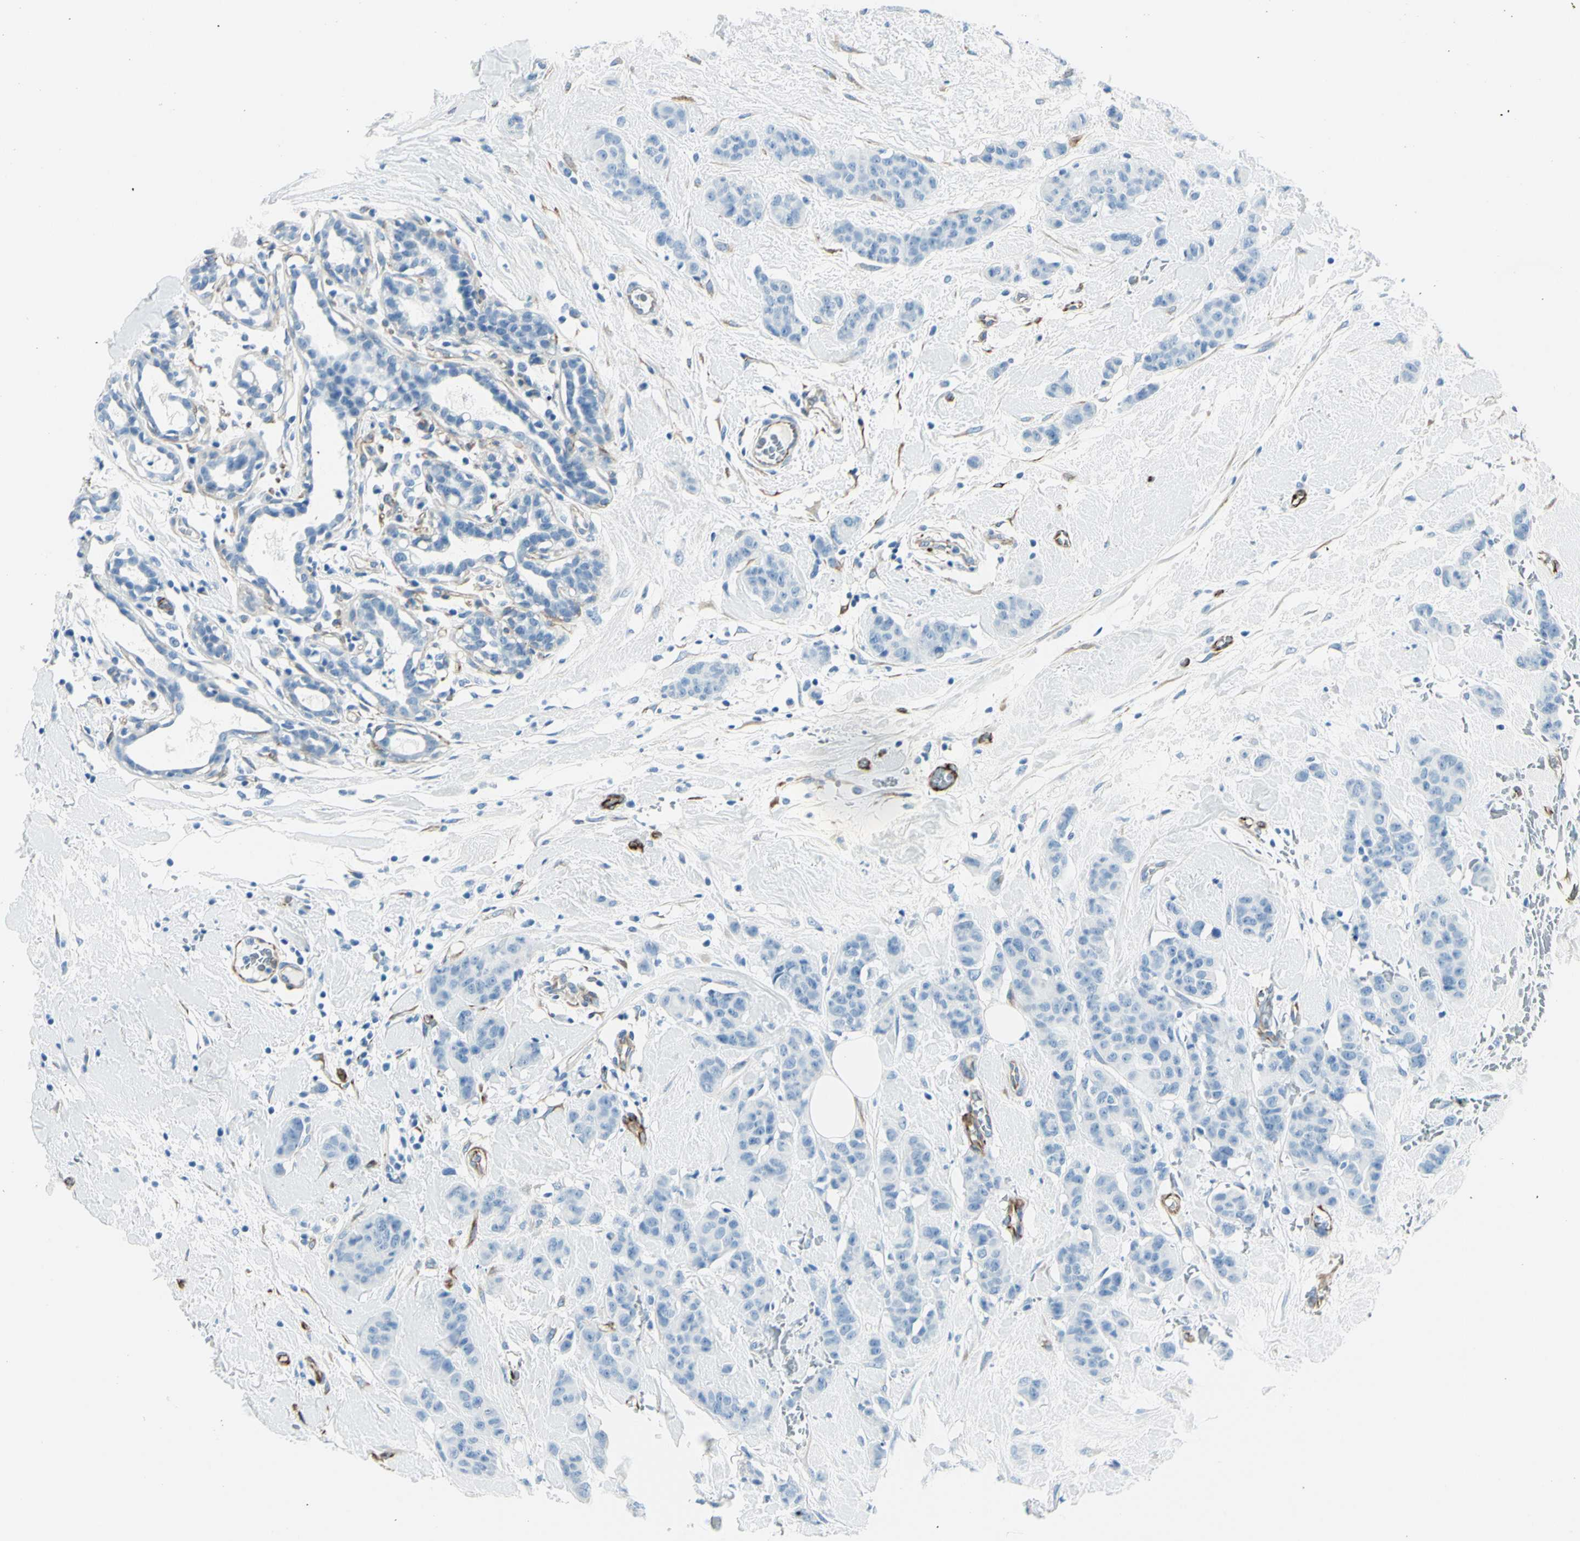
{"staining": {"intensity": "negative", "quantity": "none", "location": "none"}, "tissue": "breast cancer", "cell_type": "Tumor cells", "image_type": "cancer", "snomed": [{"axis": "morphology", "description": "Normal tissue, NOS"}, {"axis": "morphology", "description": "Duct carcinoma"}, {"axis": "topography", "description": "Breast"}], "caption": "Intraductal carcinoma (breast) was stained to show a protein in brown. There is no significant expression in tumor cells.", "gene": "PTH2R", "patient": {"sex": "female", "age": 40}}